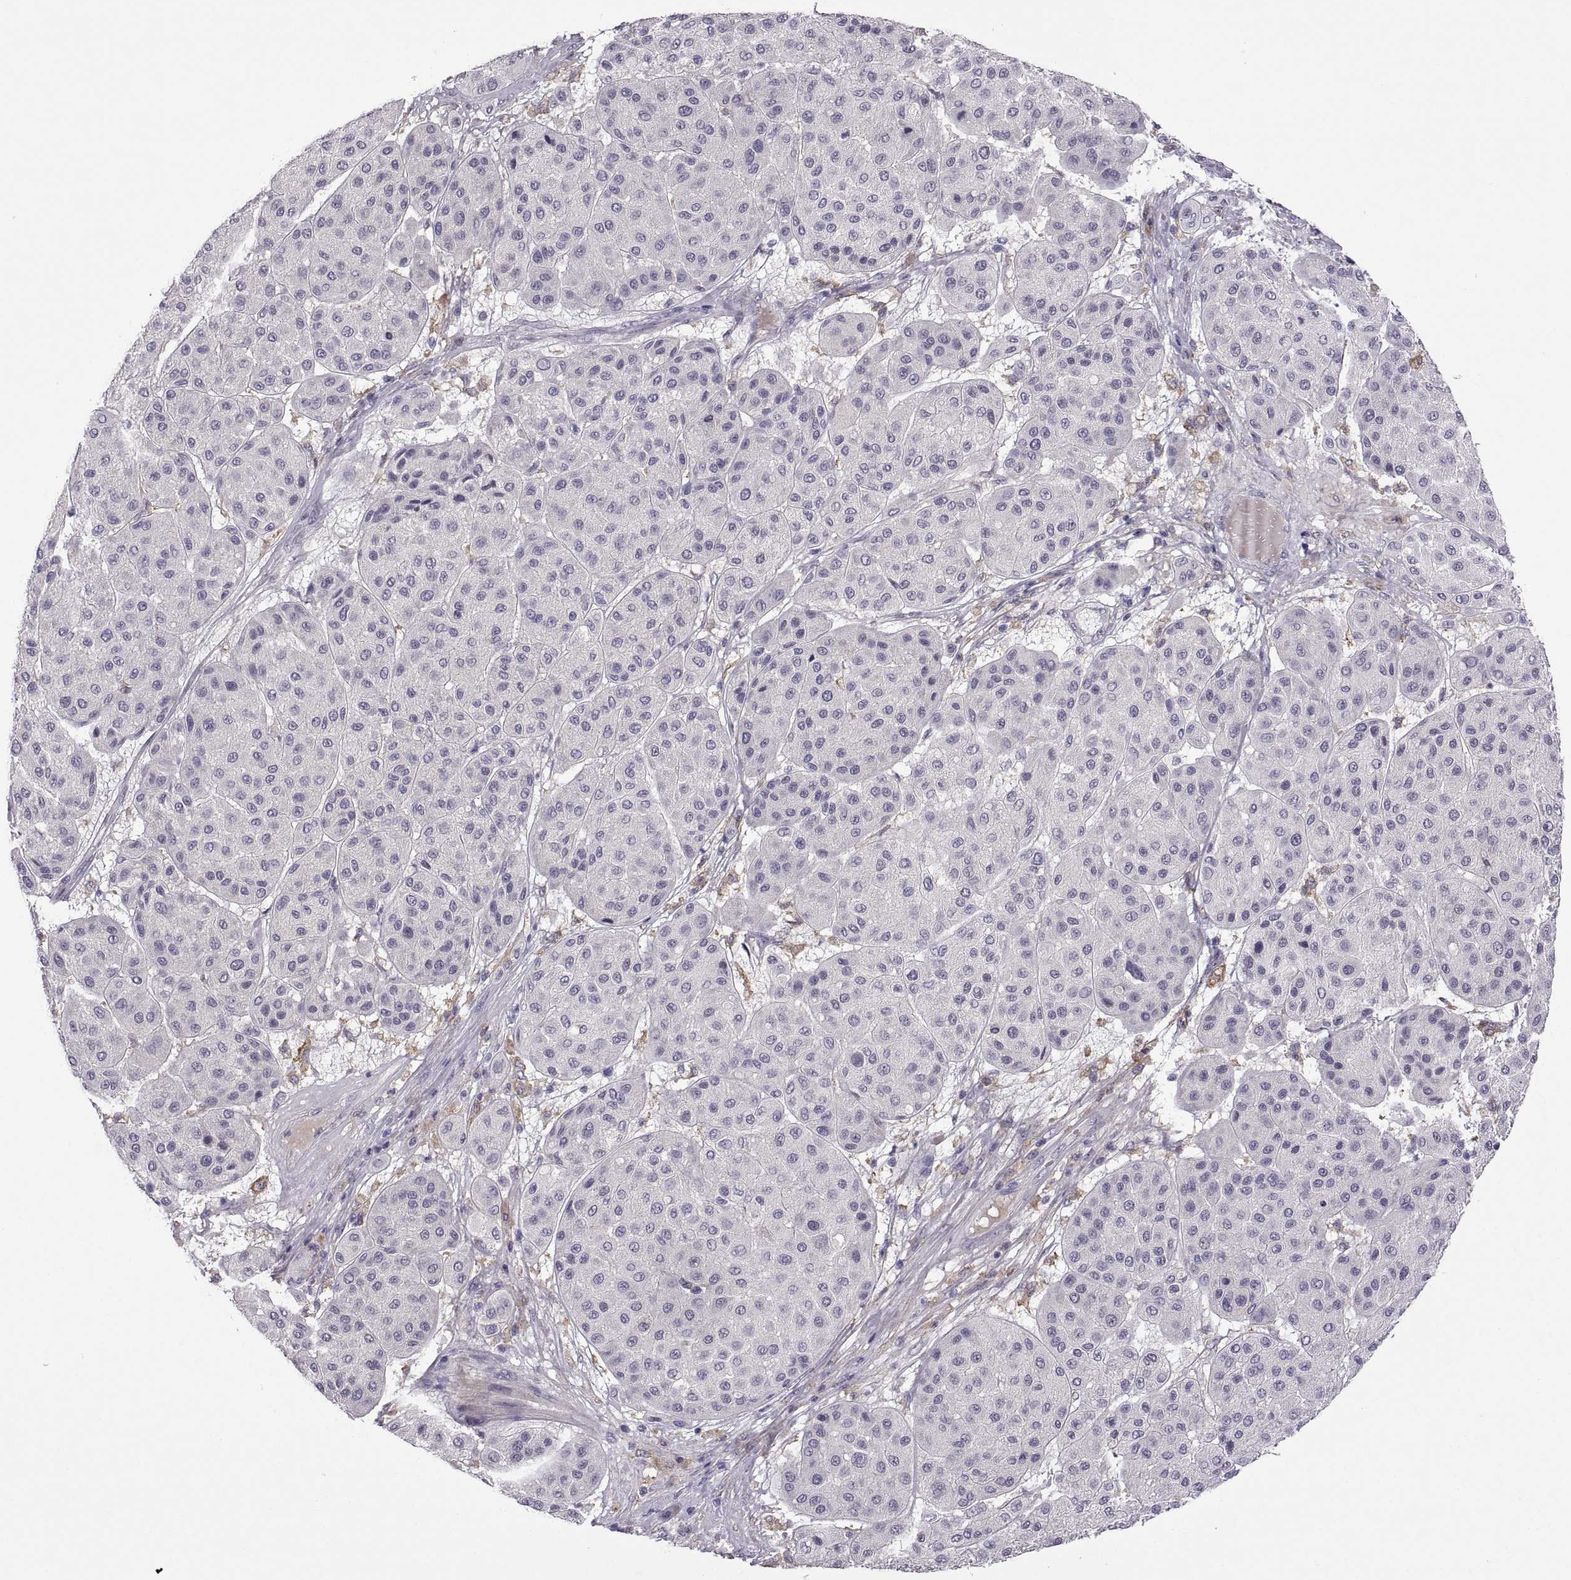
{"staining": {"intensity": "negative", "quantity": "none", "location": "none"}, "tissue": "melanoma", "cell_type": "Tumor cells", "image_type": "cancer", "snomed": [{"axis": "morphology", "description": "Malignant melanoma, Metastatic site"}, {"axis": "topography", "description": "Smooth muscle"}], "caption": "Immunohistochemical staining of malignant melanoma (metastatic site) shows no significant positivity in tumor cells. (IHC, brightfield microscopy, high magnification).", "gene": "MEIOC", "patient": {"sex": "male", "age": 41}}